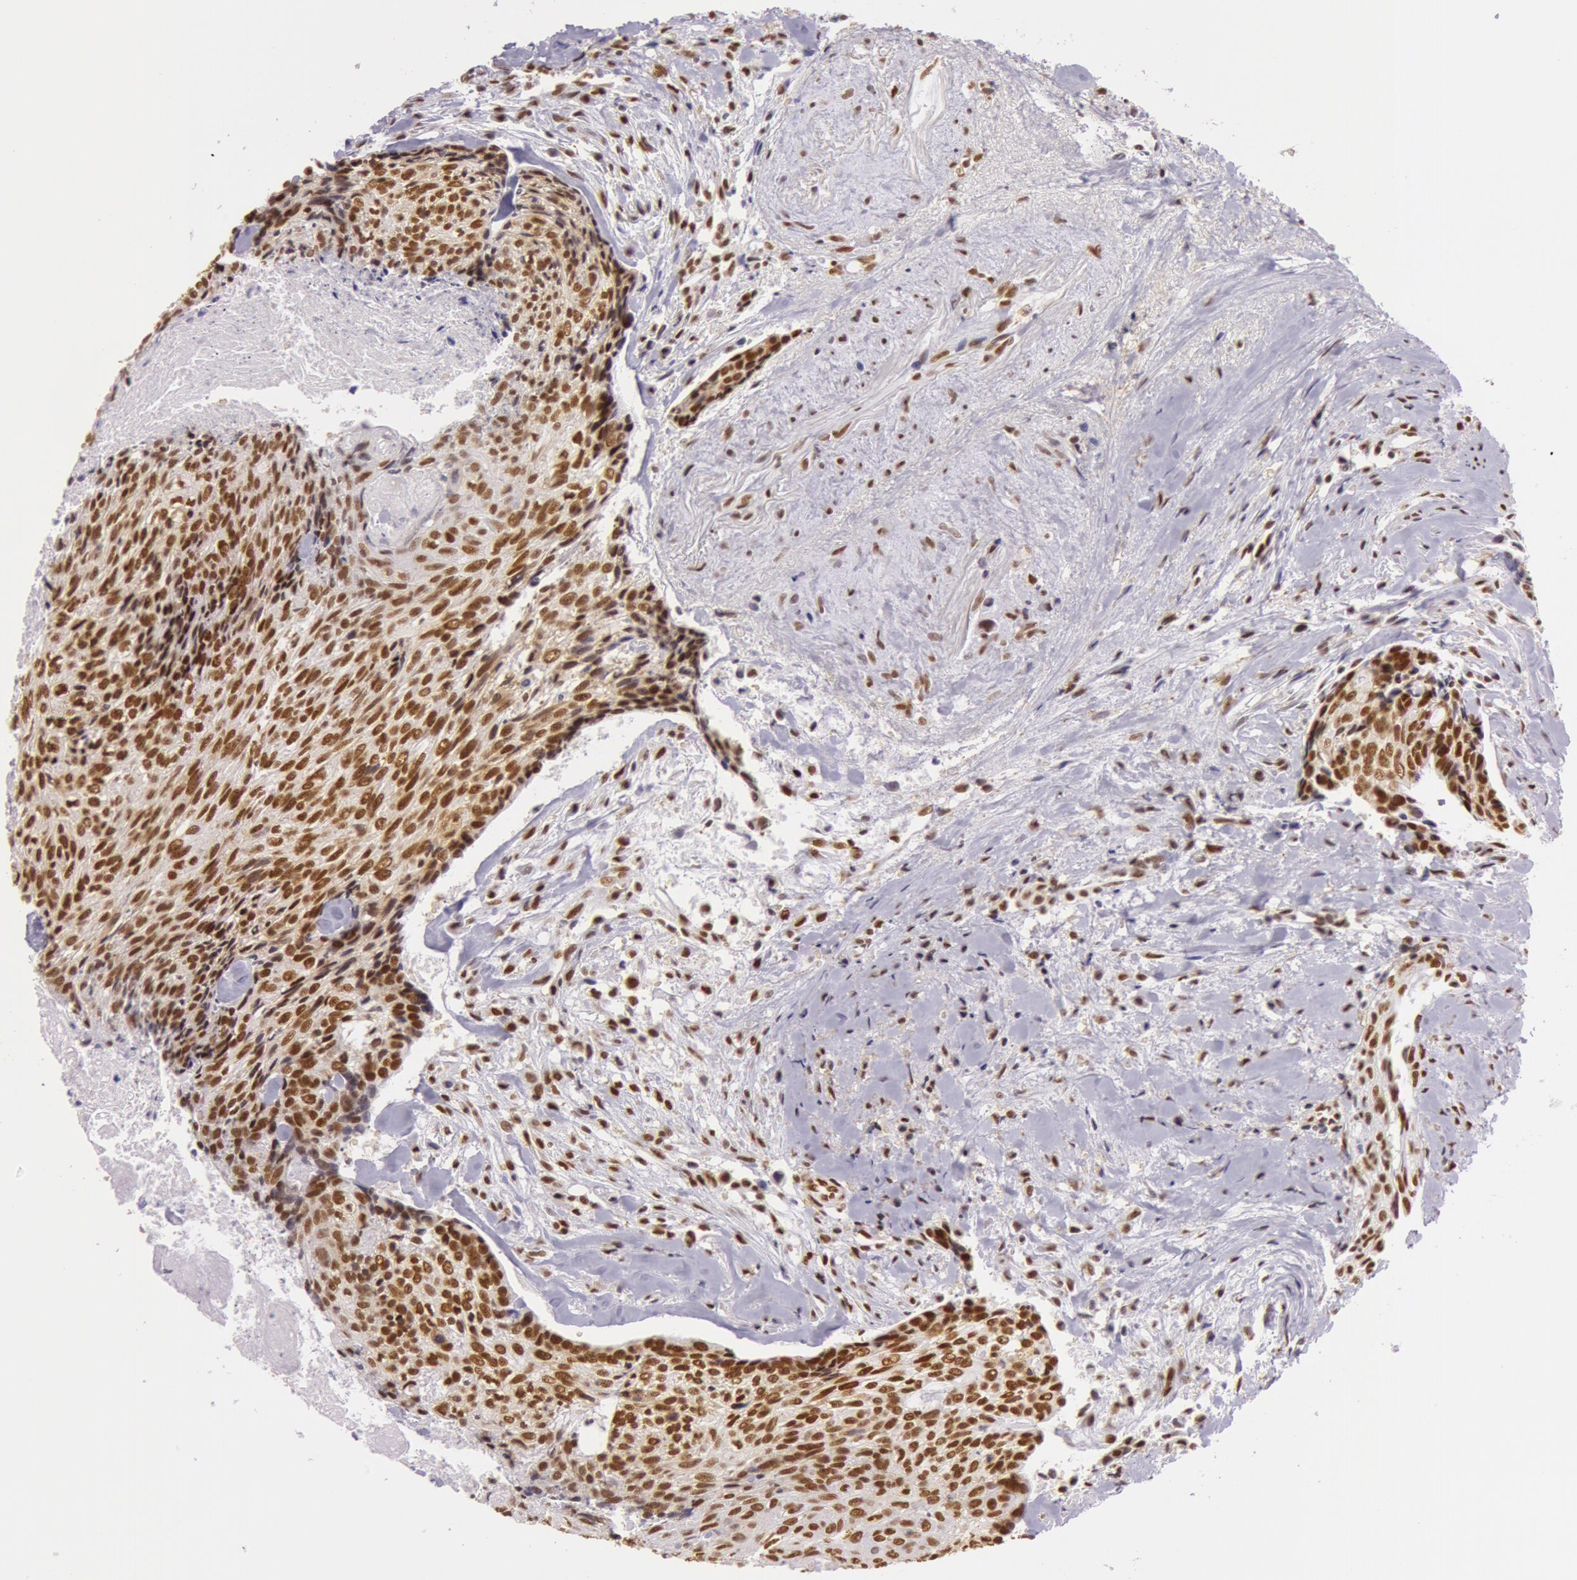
{"staining": {"intensity": "strong", "quantity": ">75%", "location": "nuclear"}, "tissue": "head and neck cancer", "cell_type": "Tumor cells", "image_type": "cancer", "snomed": [{"axis": "morphology", "description": "Squamous cell carcinoma, NOS"}, {"axis": "topography", "description": "Salivary gland"}, {"axis": "topography", "description": "Head-Neck"}], "caption": "An image of human squamous cell carcinoma (head and neck) stained for a protein reveals strong nuclear brown staining in tumor cells. (IHC, brightfield microscopy, high magnification).", "gene": "NBN", "patient": {"sex": "male", "age": 70}}